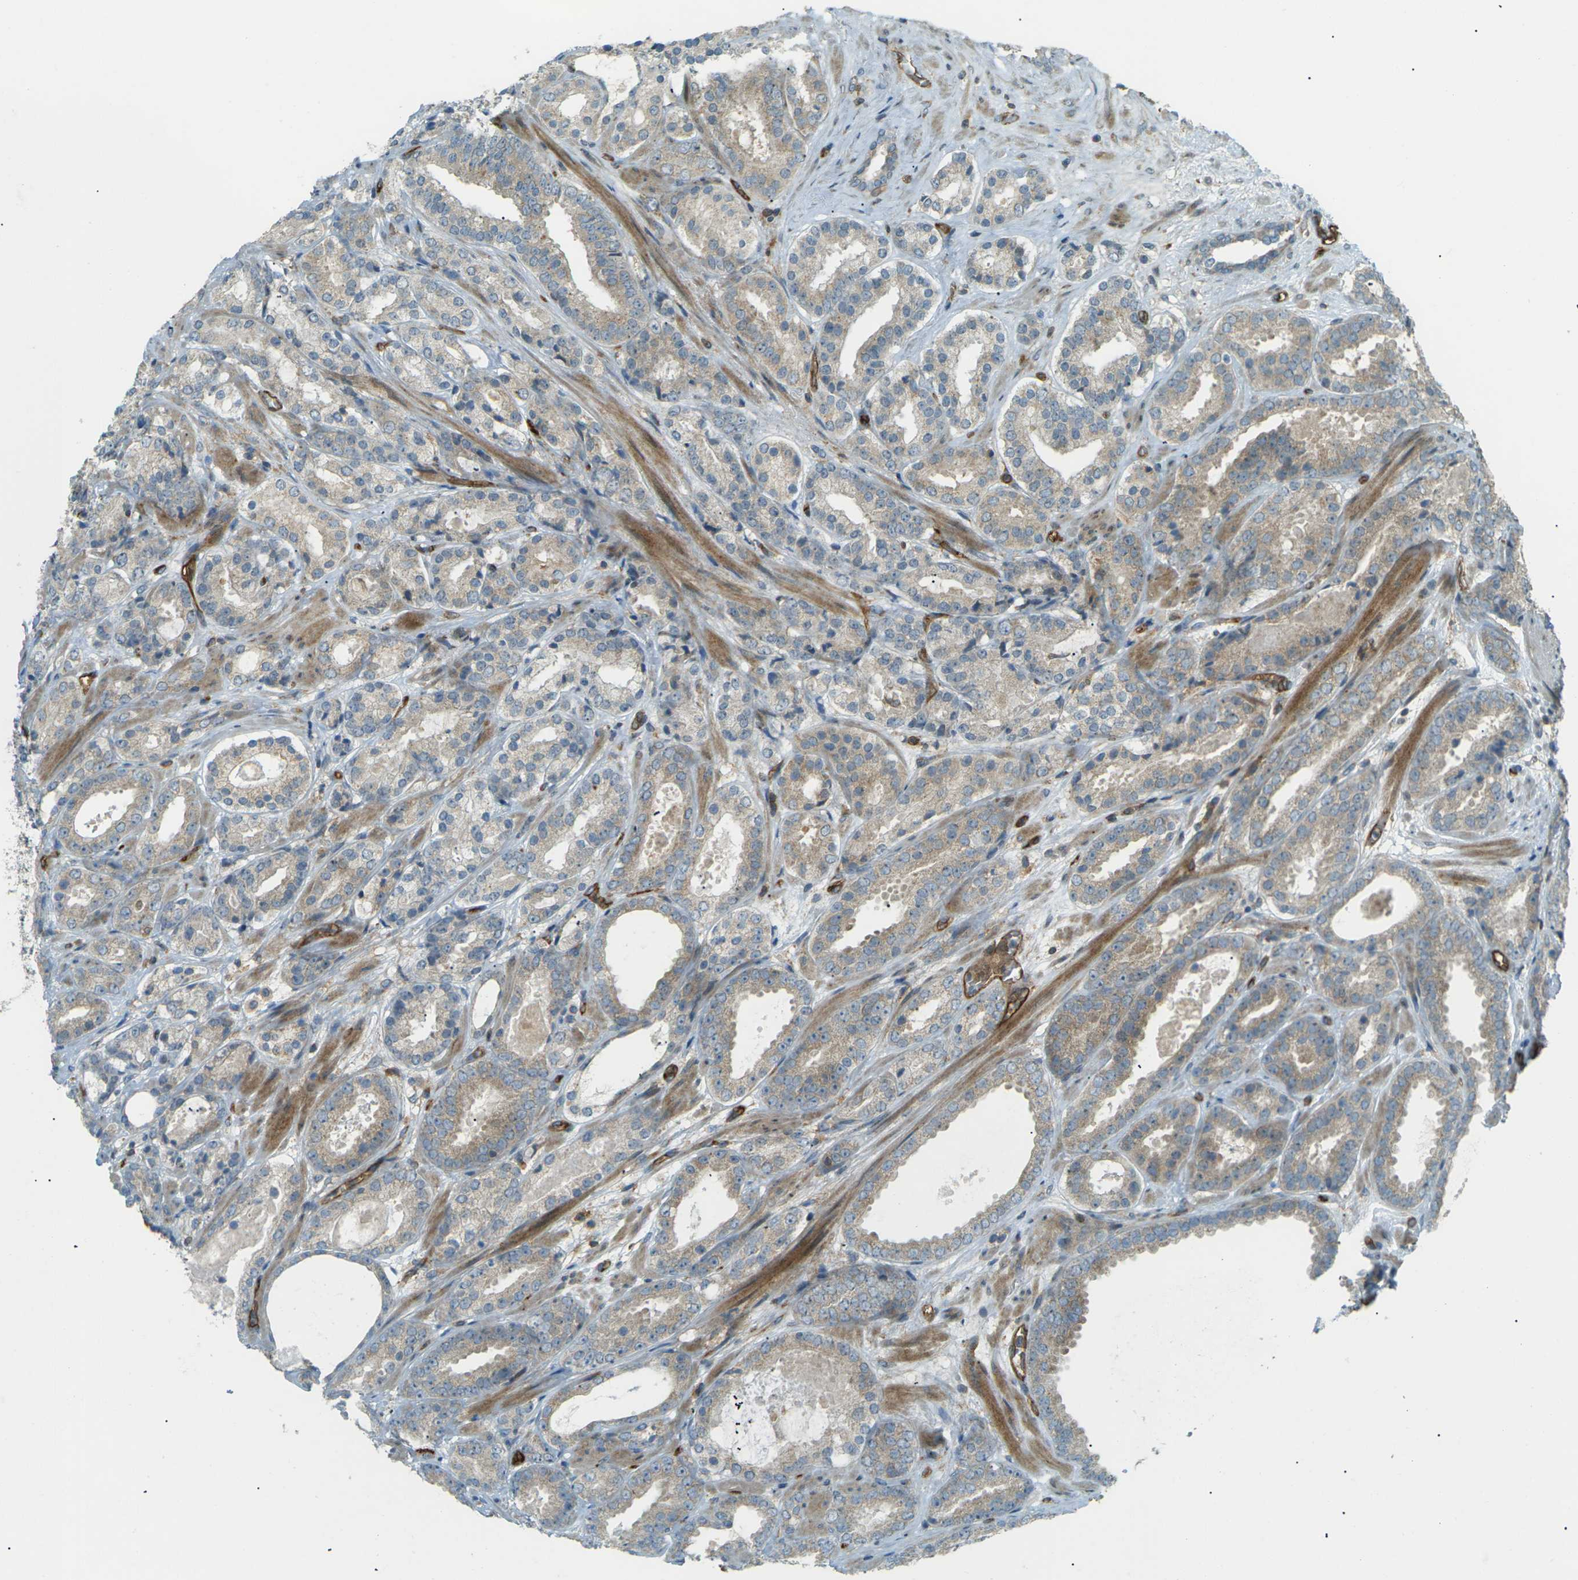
{"staining": {"intensity": "weak", "quantity": "25%-75%", "location": "cytoplasmic/membranous"}, "tissue": "prostate cancer", "cell_type": "Tumor cells", "image_type": "cancer", "snomed": [{"axis": "morphology", "description": "Adenocarcinoma, Low grade"}, {"axis": "topography", "description": "Prostate"}], "caption": "Prostate cancer (low-grade adenocarcinoma) tissue displays weak cytoplasmic/membranous staining in about 25%-75% of tumor cells, visualized by immunohistochemistry. The staining was performed using DAB, with brown indicating positive protein expression. Nuclei are stained blue with hematoxylin.", "gene": "S1PR1", "patient": {"sex": "male", "age": 69}}